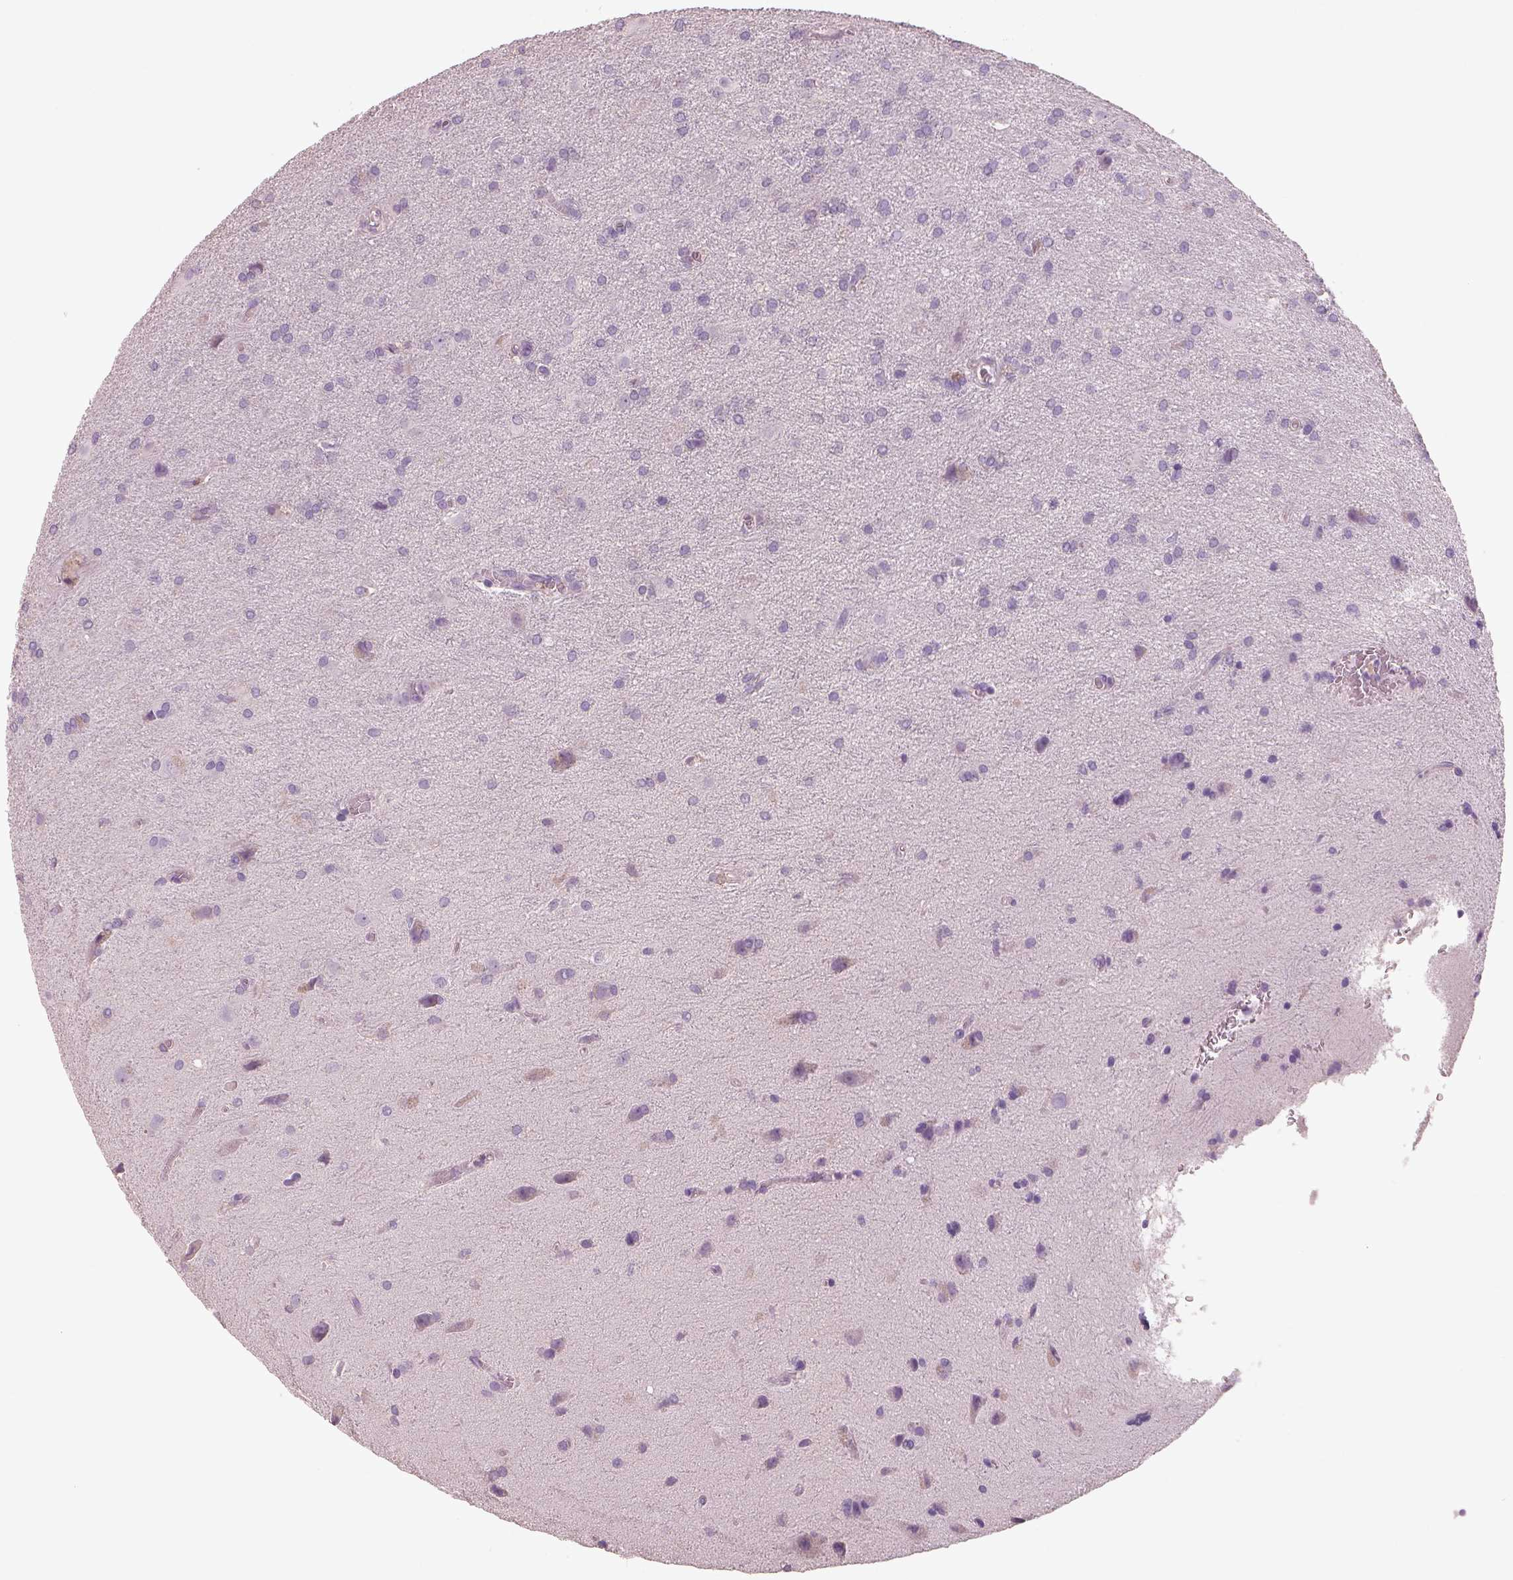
{"staining": {"intensity": "negative", "quantity": "none", "location": "none"}, "tissue": "glioma", "cell_type": "Tumor cells", "image_type": "cancer", "snomed": [{"axis": "morphology", "description": "Glioma, malignant, Low grade"}, {"axis": "topography", "description": "Brain"}], "caption": "Micrograph shows no significant protein staining in tumor cells of glioma. (IHC, brightfield microscopy, high magnification).", "gene": "OTUD6A", "patient": {"sex": "male", "age": 58}}